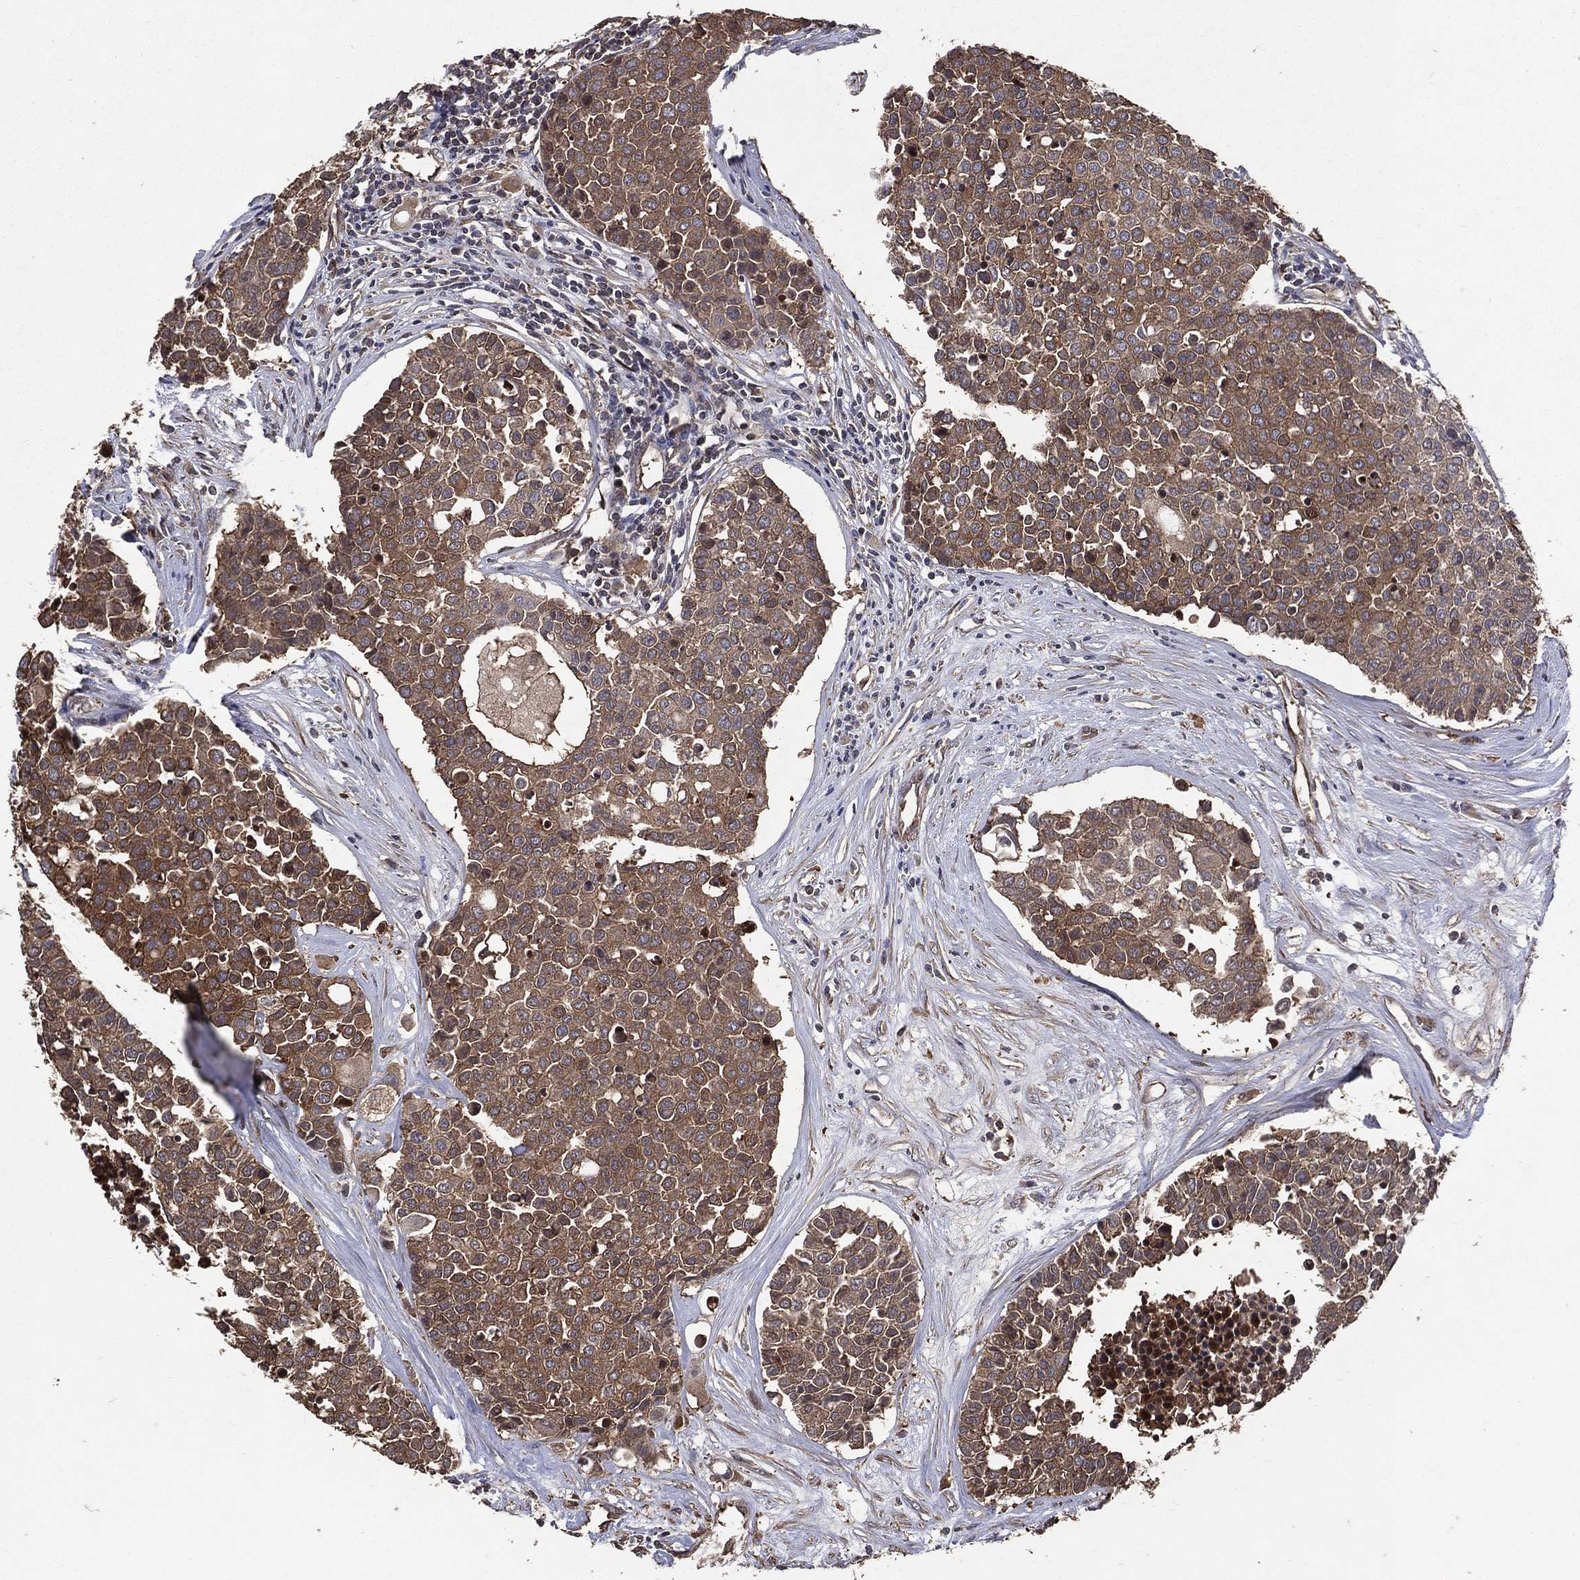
{"staining": {"intensity": "moderate", "quantity": ">75%", "location": "cytoplasmic/membranous"}, "tissue": "carcinoid", "cell_type": "Tumor cells", "image_type": "cancer", "snomed": [{"axis": "morphology", "description": "Carcinoid, malignant, NOS"}, {"axis": "topography", "description": "Colon"}], "caption": "Brown immunohistochemical staining in human carcinoid reveals moderate cytoplasmic/membranous expression in about >75% of tumor cells. (DAB (3,3'-diaminobenzidine) IHC, brown staining for protein, blue staining for nuclei).", "gene": "DPYSL2", "patient": {"sex": "male", "age": 81}}